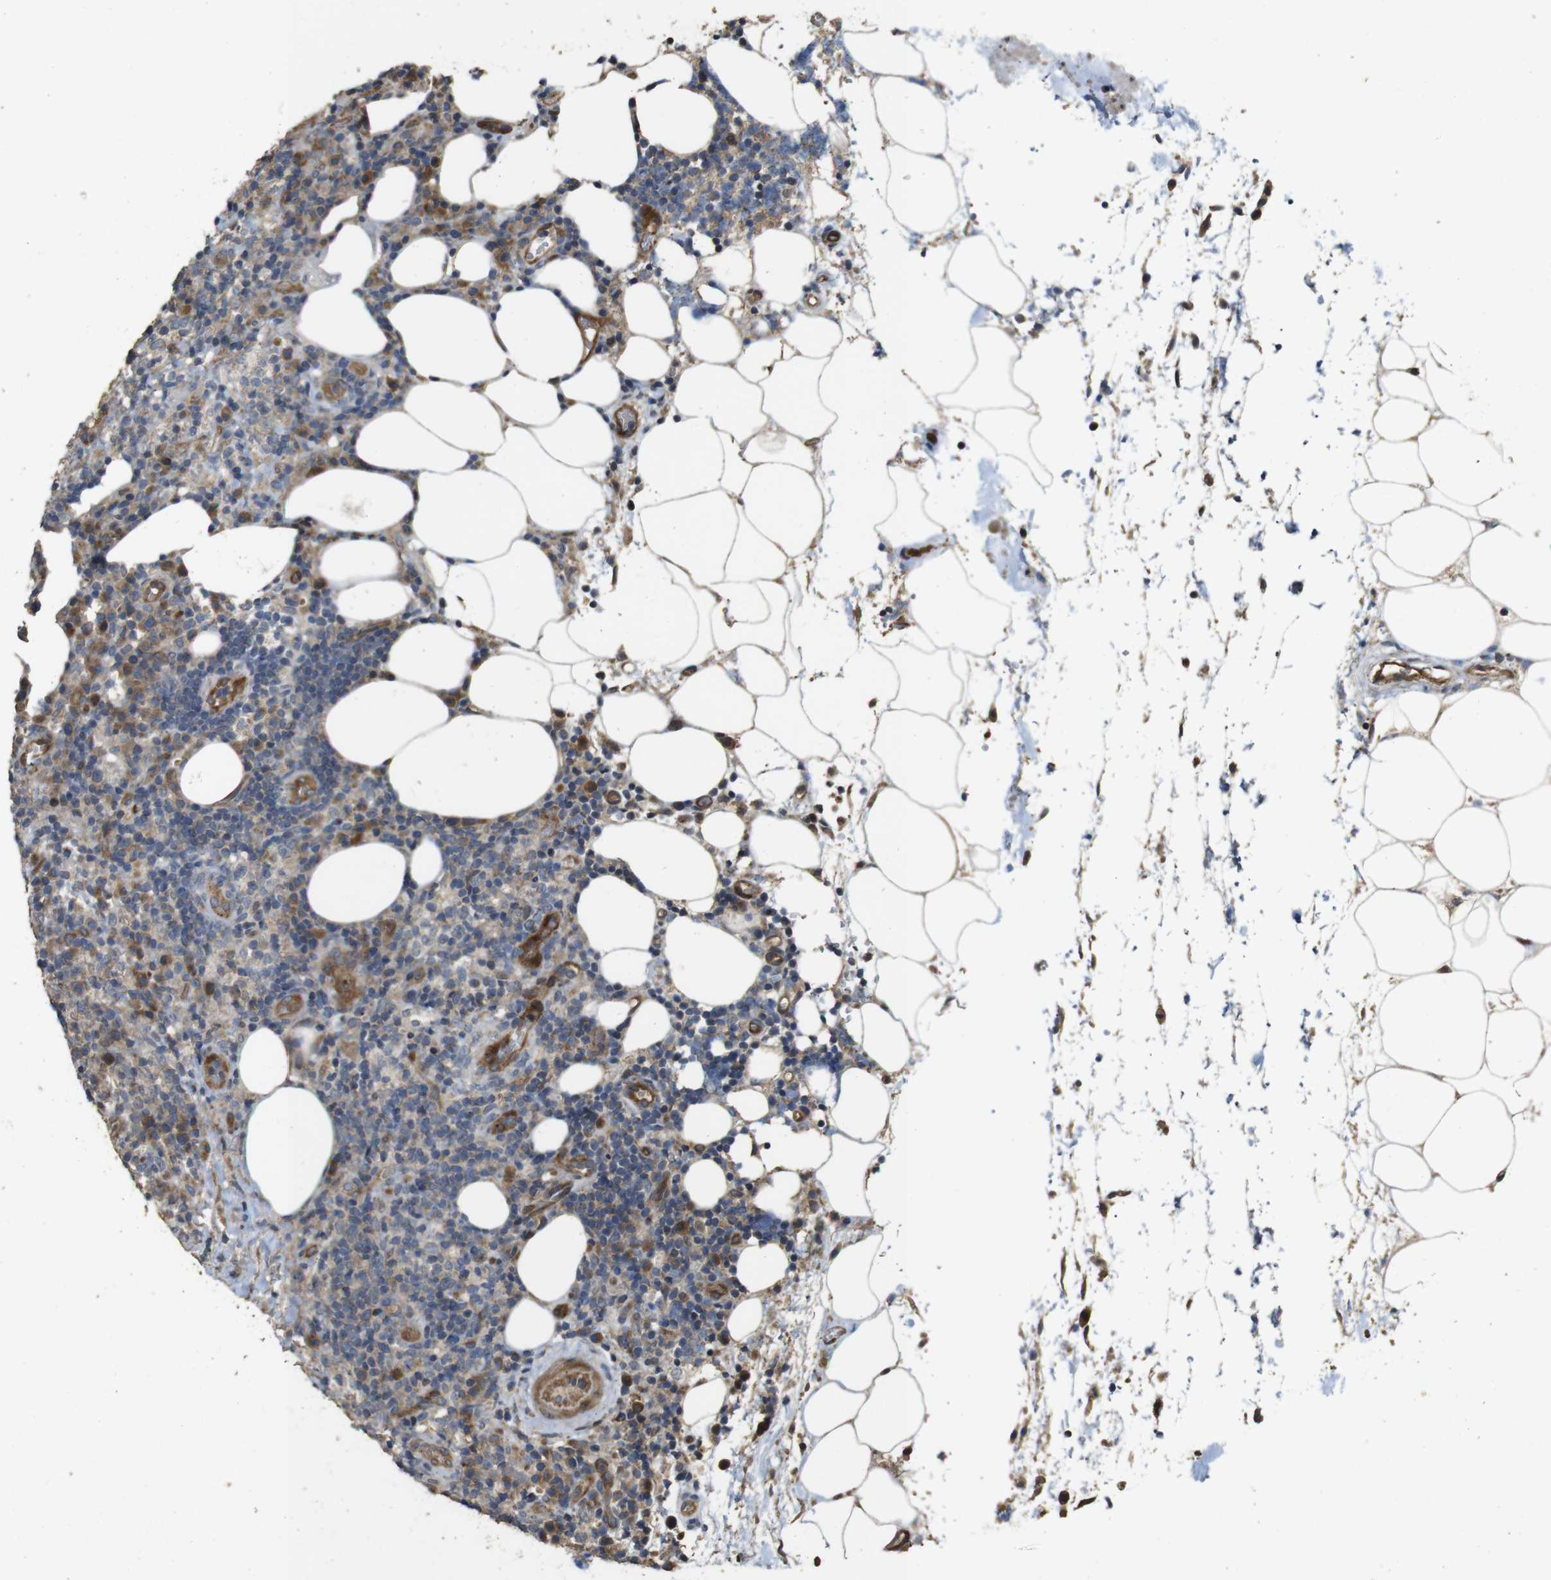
{"staining": {"intensity": "moderate", "quantity": "<25%", "location": "nuclear"}, "tissue": "lymphoma", "cell_type": "Tumor cells", "image_type": "cancer", "snomed": [{"axis": "morphology", "description": "Malignant lymphoma, non-Hodgkin's type, High grade"}, {"axis": "topography", "description": "Lymph node"}], "caption": "Lymphoma stained for a protein (brown) shows moderate nuclear positive expression in approximately <25% of tumor cells.", "gene": "PCDHB10", "patient": {"sex": "female", "age": 76}}